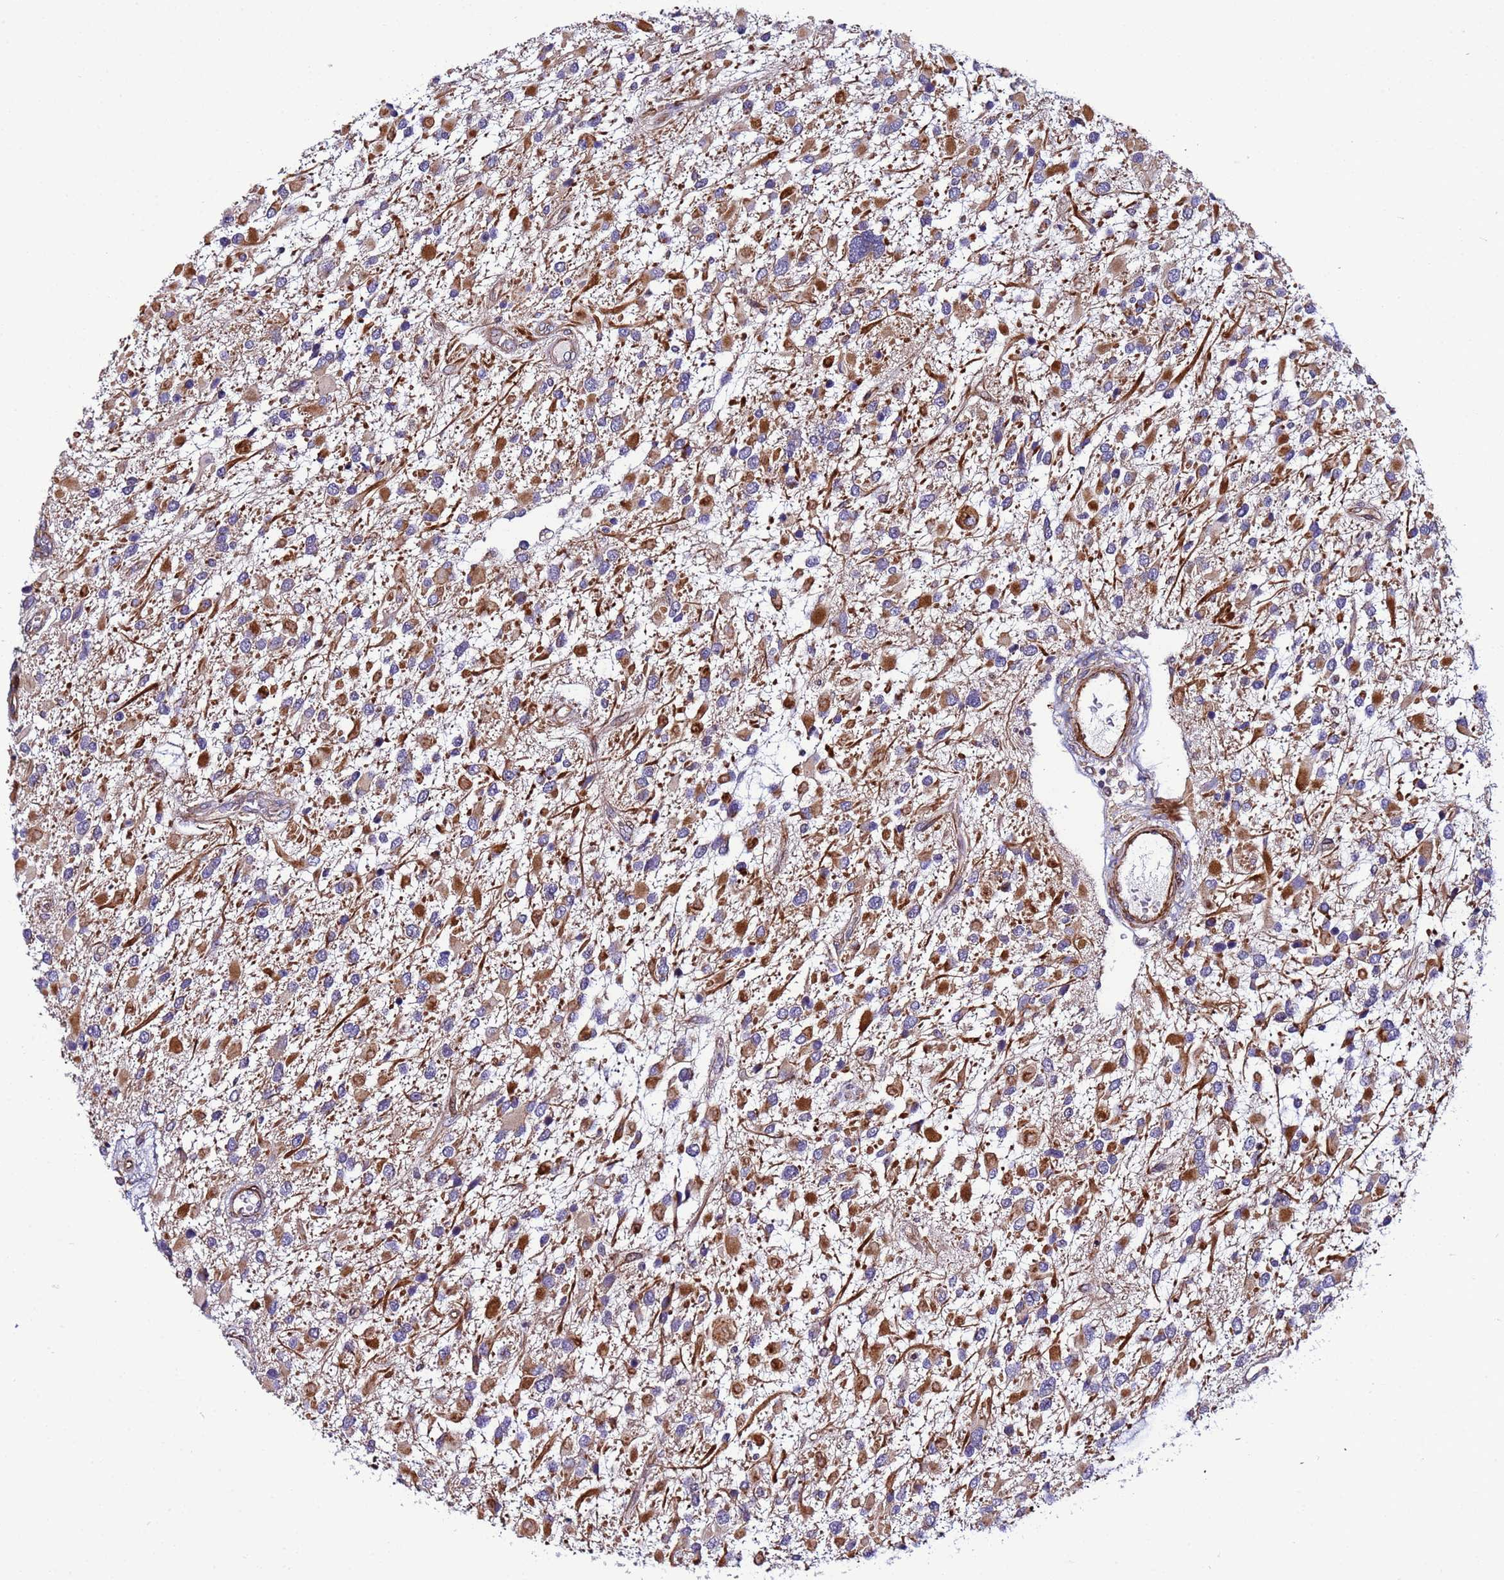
{"staining": {"intensity": "moderate", "quantity": "25%-75%", "location": "cytoplasmic/membranous"}, "tissue": "glioma", "cell_type": "Tumor cells", "image_type": "cancer", "snomed": [{"axis": "morphology", "description": "Glioma, malignant, High grade"}, {"axis": "topography", "description": "Brain"}], "caption": "Tumor cells display medium levels of moderate cytoplasmic/membranous staining in about 25%-75% of cells in human glioma.", "gene": "MCRIP1", "patient": {"sex": "male", "age": 53}}